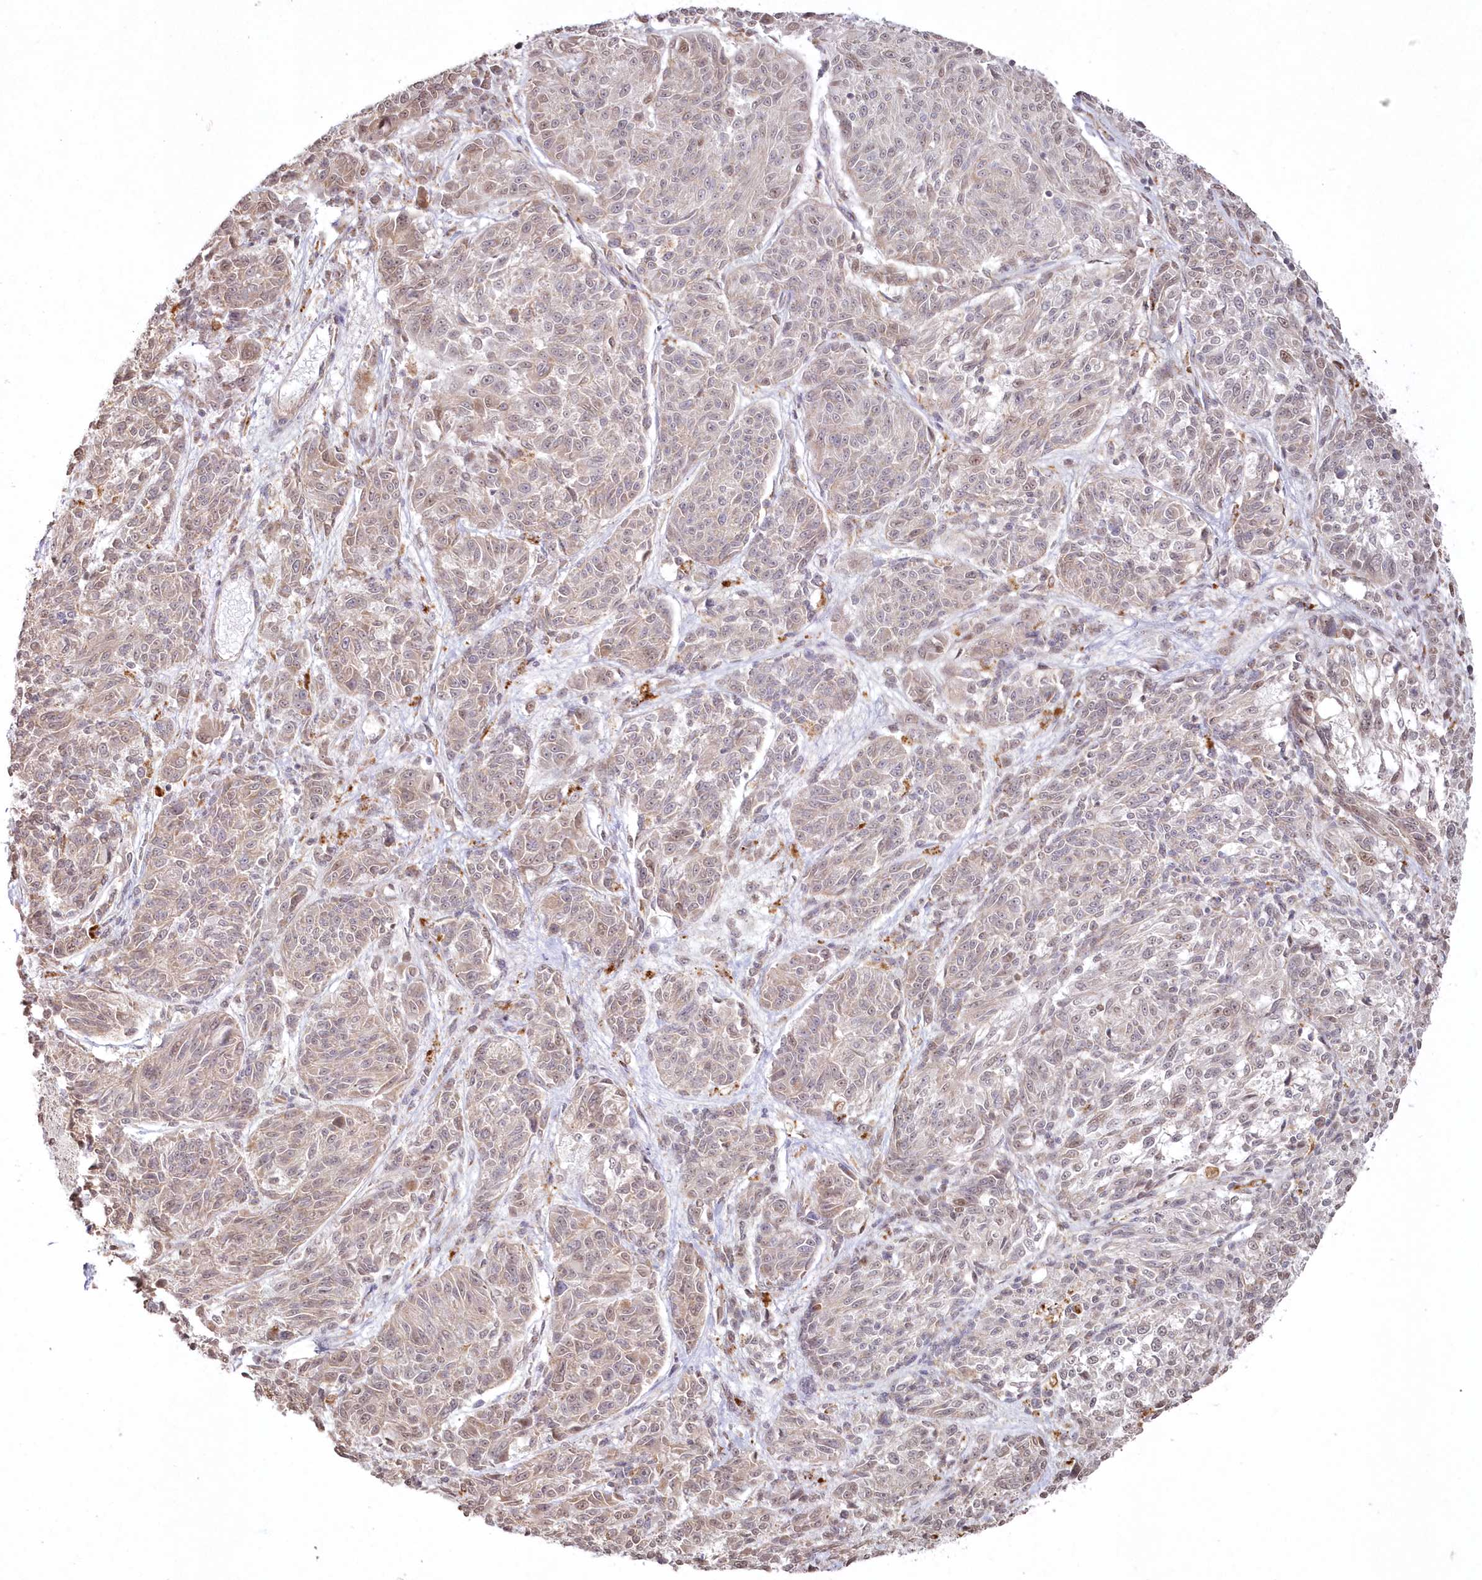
{"staining": {"intensity": "weak", "quantity": "25%-75%", "location": "nuclear"}, "tissue": "melanoma", "cell_type": "Tumor cells", "image_type": "cancer", "snomed": [{"axis": "morphology", "description": "Malignant melanoma, NOS"}, {"axis": "topography", "description": "Skin"}], "caption": "Immunohistochemistry photomicrograph of neoplastic tissue: human melanoma stained using immunohistochemistry (IHC) shows low levels of weak protein expression localized specifically in the nuclear of tumor cells, appearing as a nuclear brown color.", "gene": "ARSB", "patient": {"sex": "male", "age": 53}}